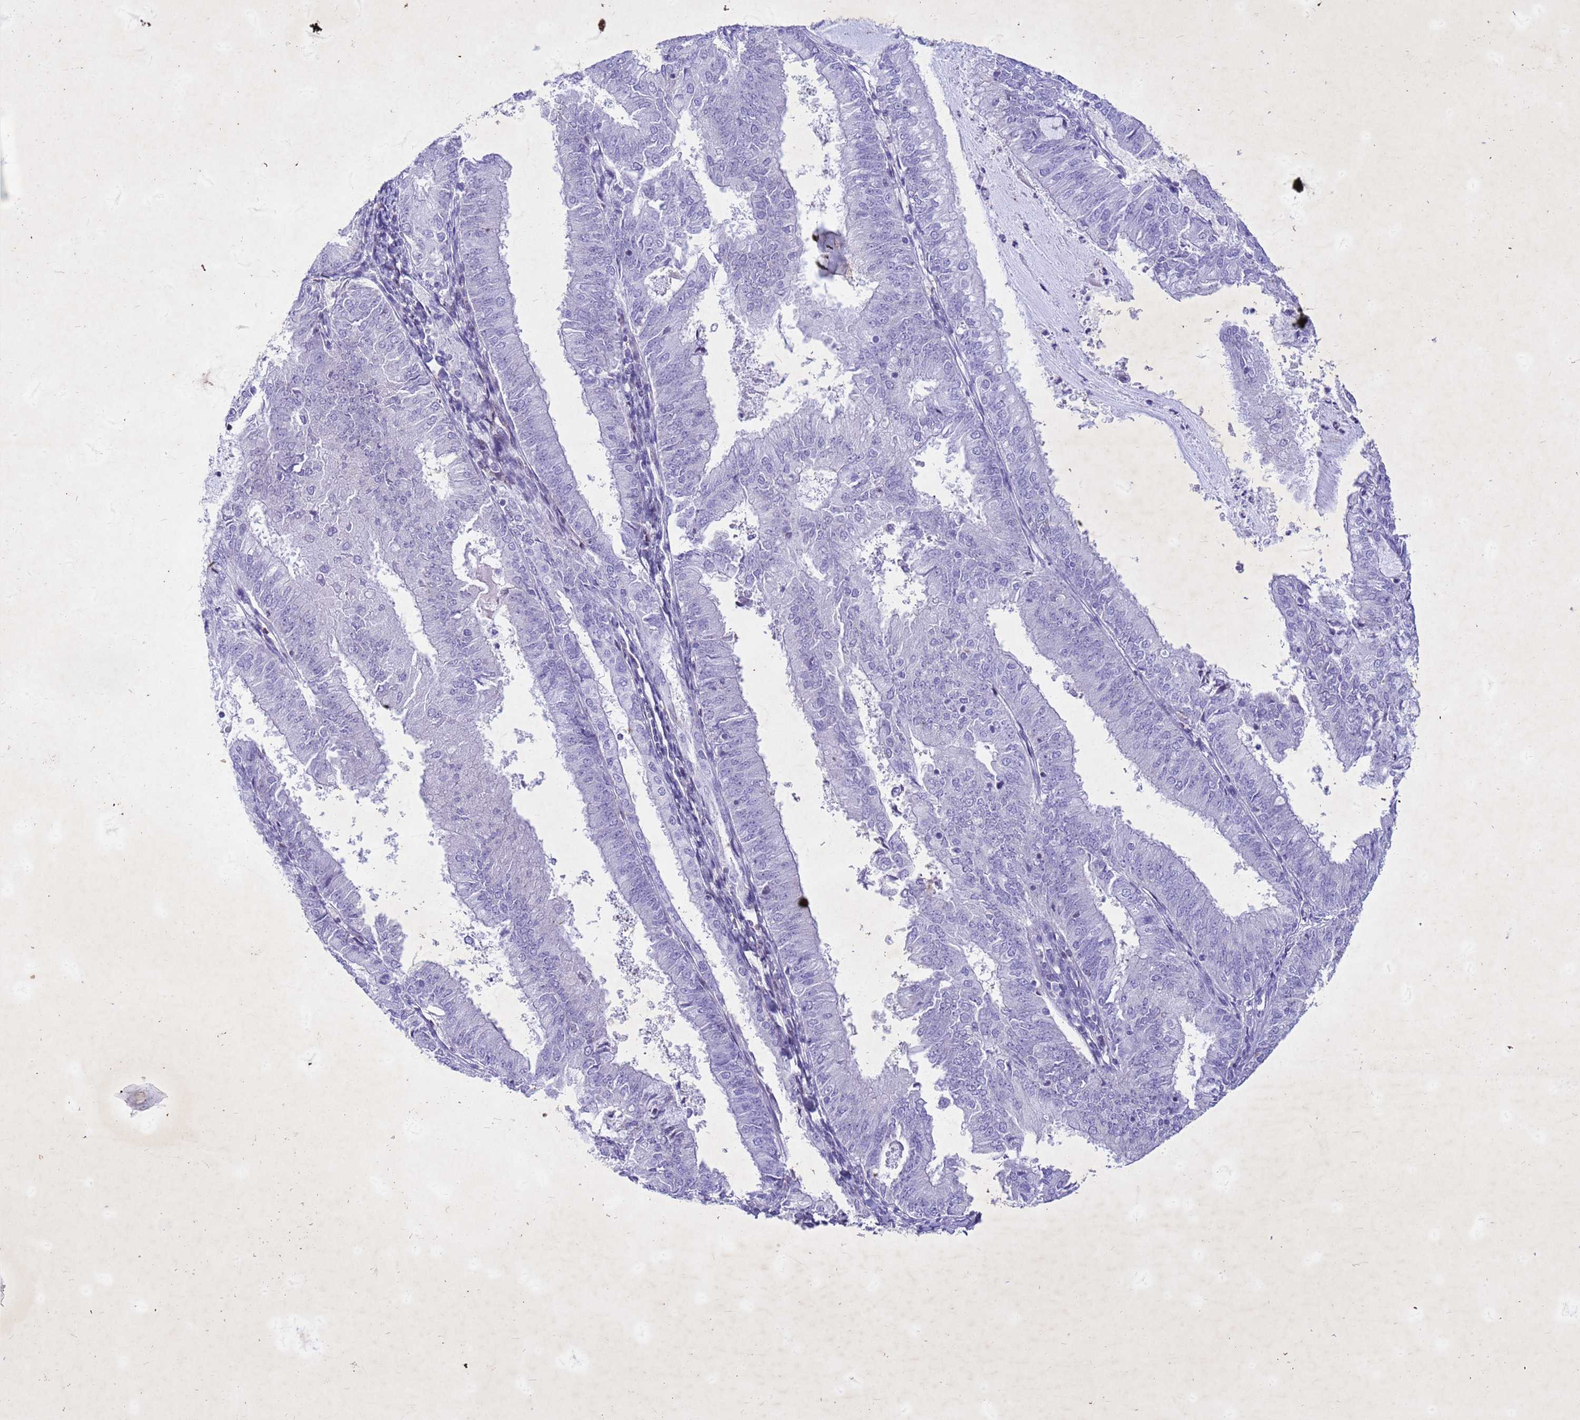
{"staining": {"intensity": "negative", "quantity": "none", "location": "none"}, "tissue": "endometrial cancer", "cell_type": "Tumor cells", "image_type": "cancer", "snomed": [{"axis": "morphology", "description": "Adenocarcinoma, NOS"}, {"axis": "topography", "description": "Endometrium"}], "caption": "Immunohistochemistry (IHC) histopathology image of neoplastic tissue: endometrial adenocarcinoma stained with DAB (3,3'-diaminobenzidine) exhibits no significant protein expression in tumor cells.", "gene": "COPS9", "patient": {"sex": "female", "age": 57}}